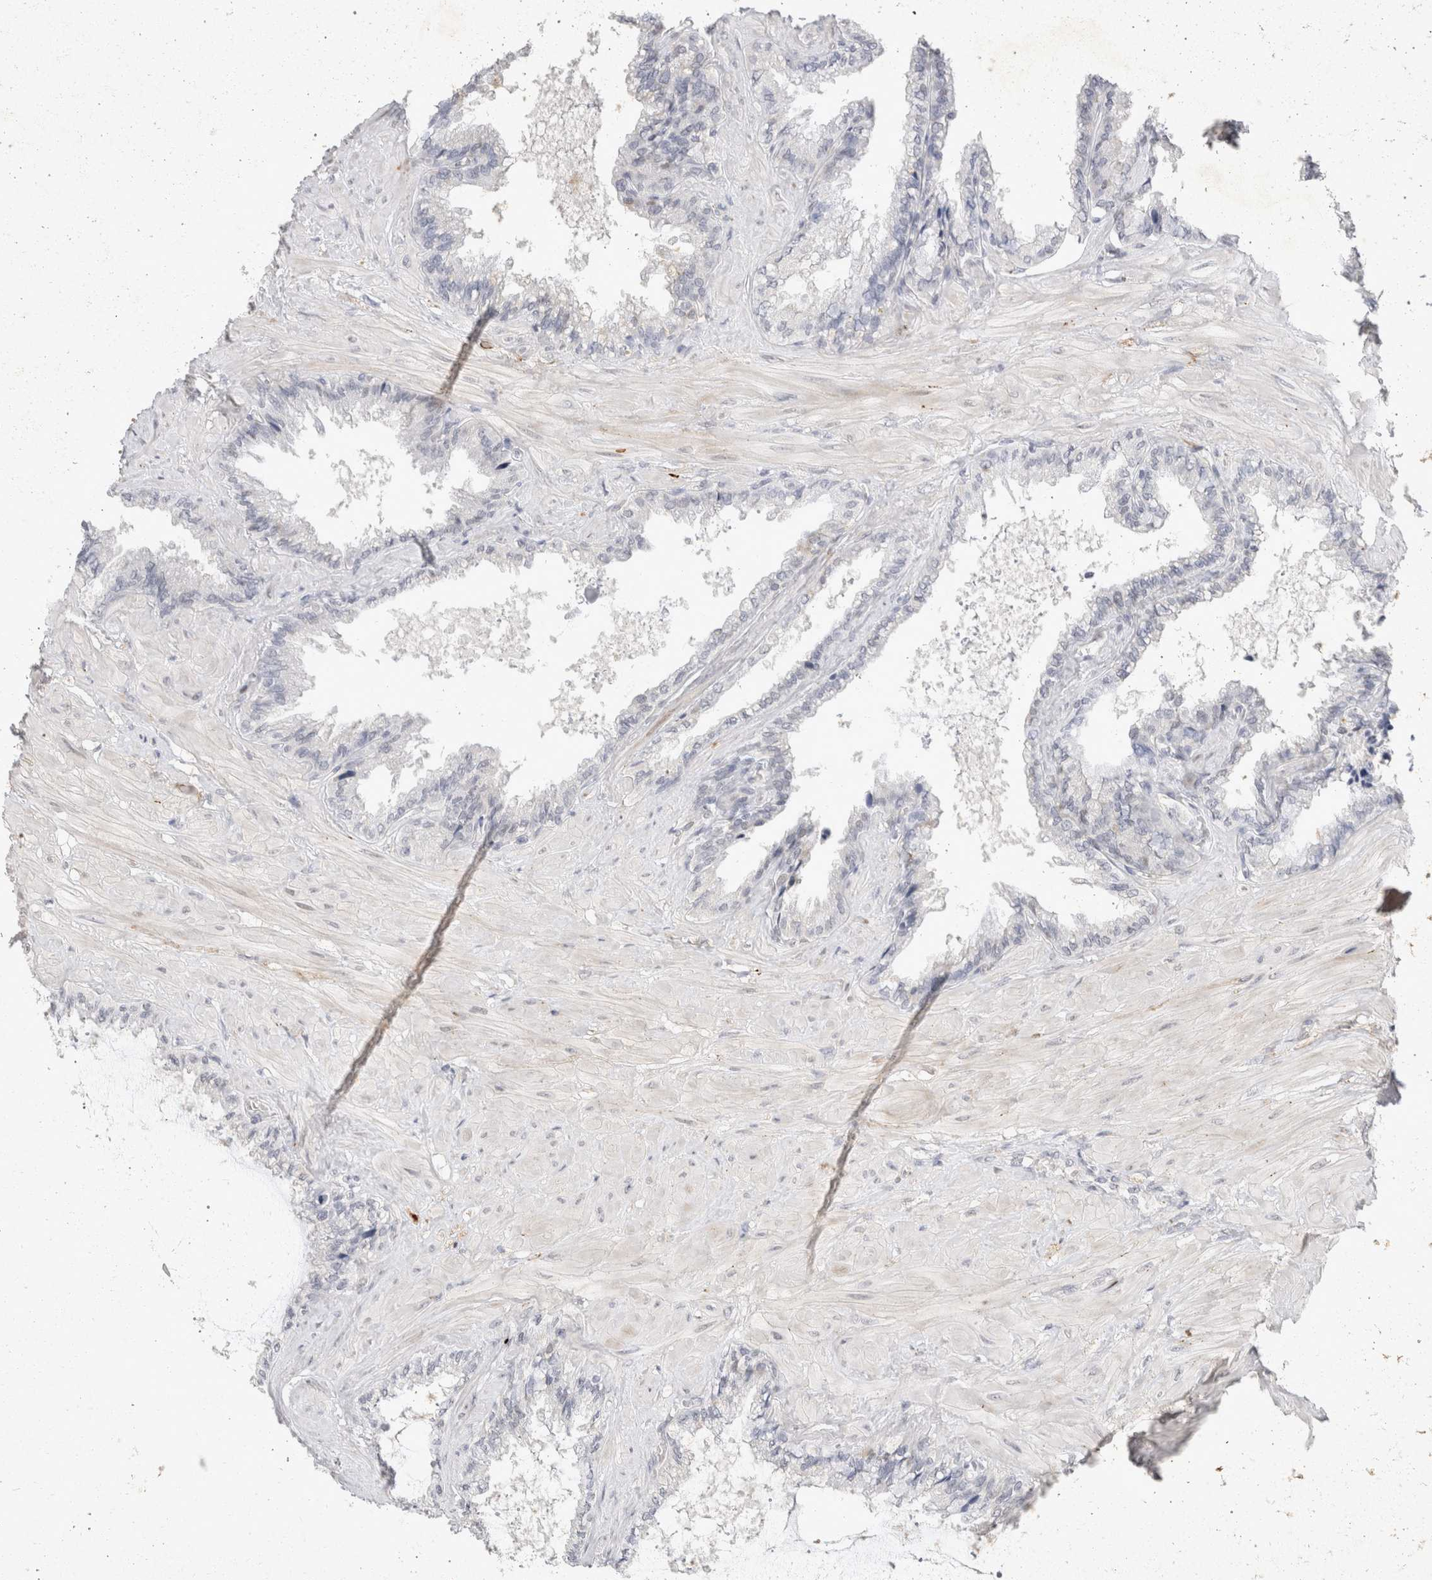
{"staining": {"intensity": "weak", "quantity": "<25%", "location": "nuclear"}, "tissue": "seminal vesicle", "cell_type": "Glandular cells", "image_type": "normal", "snomed": [{"axis": "morphology", "description": "Normal tissue, NOS"}, {"axis": "topography", "description": "Seminal veicle"}], "caption": "IHC image of normal seminal vesicle: human seminal vesicle stained with DAB displays no significant protein positivity in glandular cells.", "gene": "TOM1L2", "patient": {"sex": "male", "age": 46}}